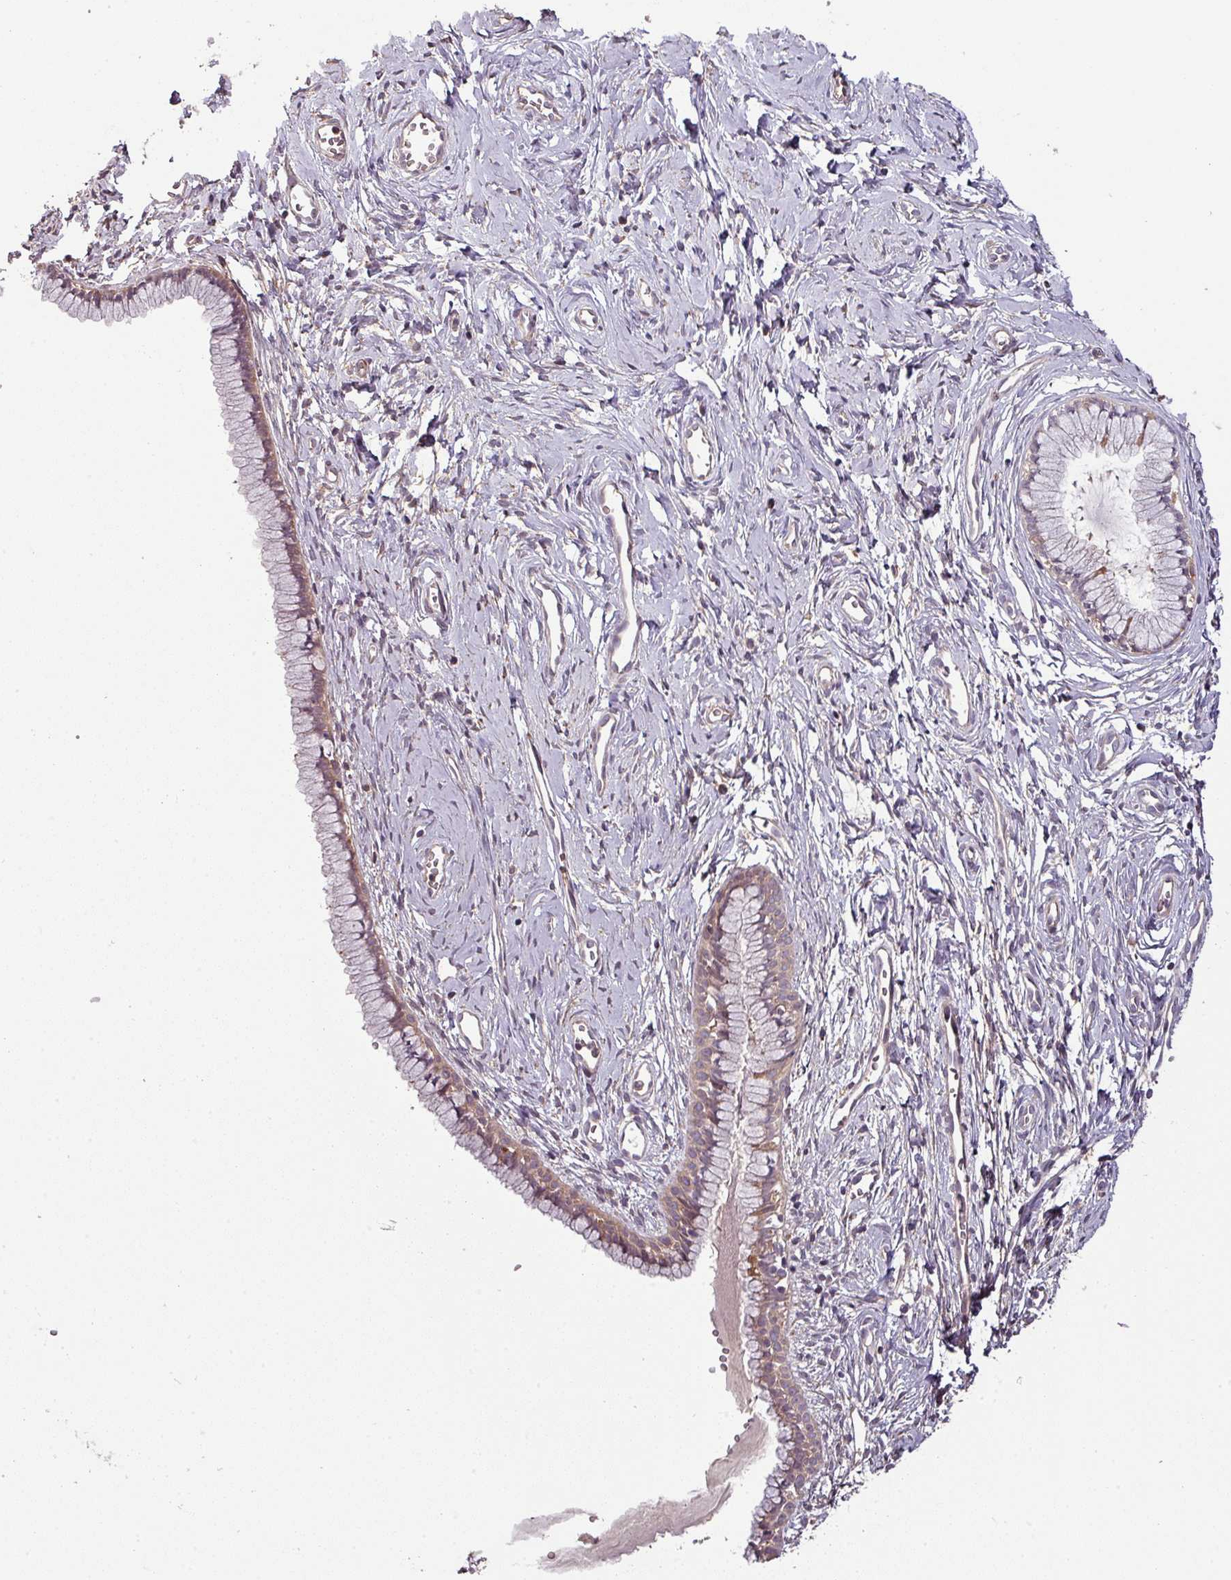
{"staining": {"intensity": "moderate", "quantity": ">75%", "location": "cytoplasmic/membranous"}, "tissue": "cervix", "cell_type": "Glandular cells", "image_type": "normal", "snomed": [{"axis": "morphology", "description": "Normal tissue, NOS"}, {"axis": "topography", "description": "Cervix"}], "caption": "Immunohistochemistry (IHC) micrograph of normal cervix stained for a protein (brown), which reveals medium levels of moderate cytoplasmic/membranous positivity in approximately >75% of glandular cells.", "gene": "GSKIP", "patient": {"sex": "female", "age": 40}}